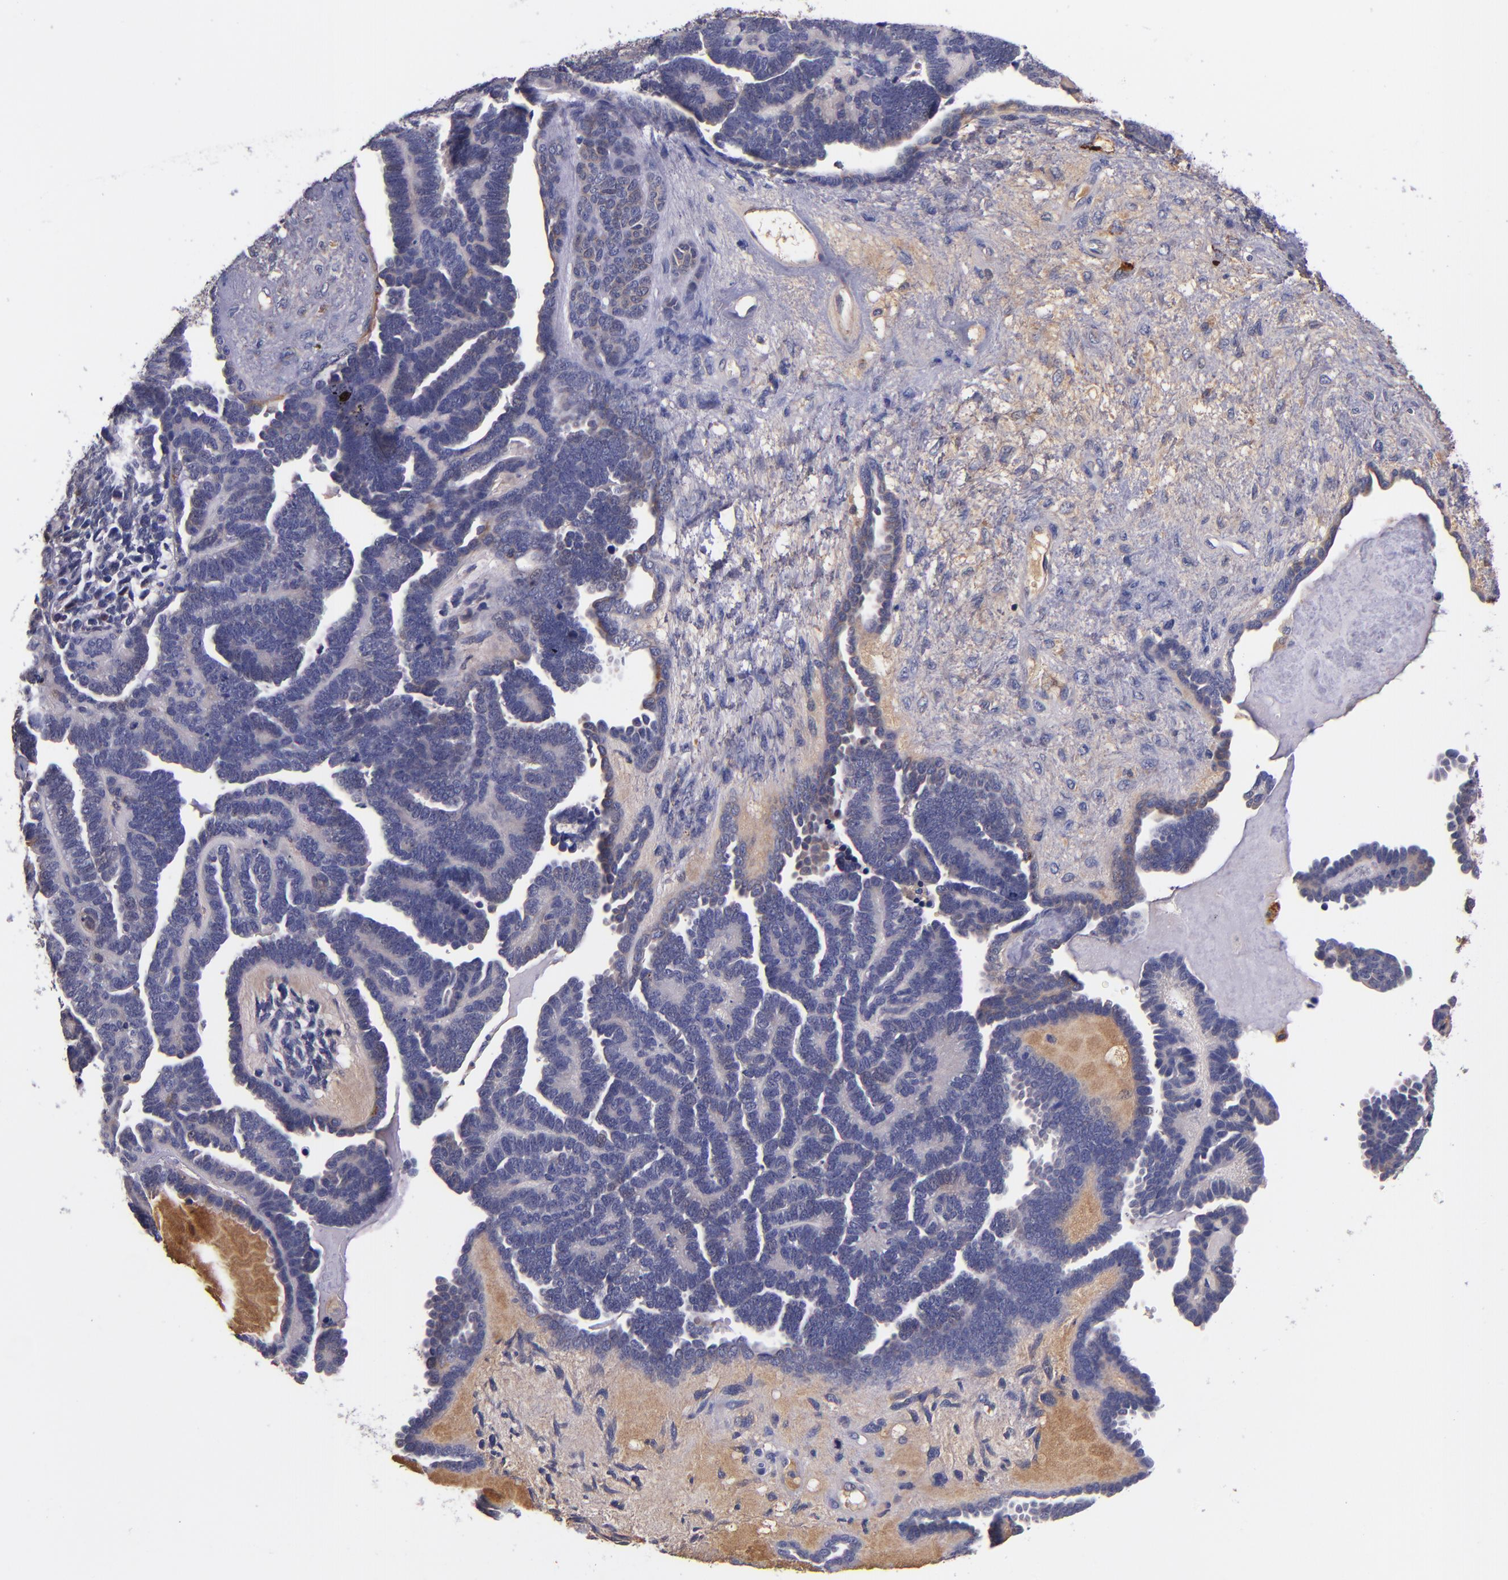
{"staining": {"intensity": "moderate", "quantity": "<25%", "location": "cytoplasmic/membranous"}, "tissue": "endometrial cancer", "cell_type": "Tumor cells", "image_type": "cancer", "snomed": [{"axis": "morphology", "description": "Neoplasm, malignant, NOS"}, {"axis": "topography", "description": "Endometrium"}], "caption": "Moderate cytoplasmic/membranous protein expression is appreciated in about <25% of tumor cells in endometrial cancer (neoplasm (malignant)). Nuclei are stained in blue.", "gene": "RBP4", "patient": {"sex": "female", "age": 74}}